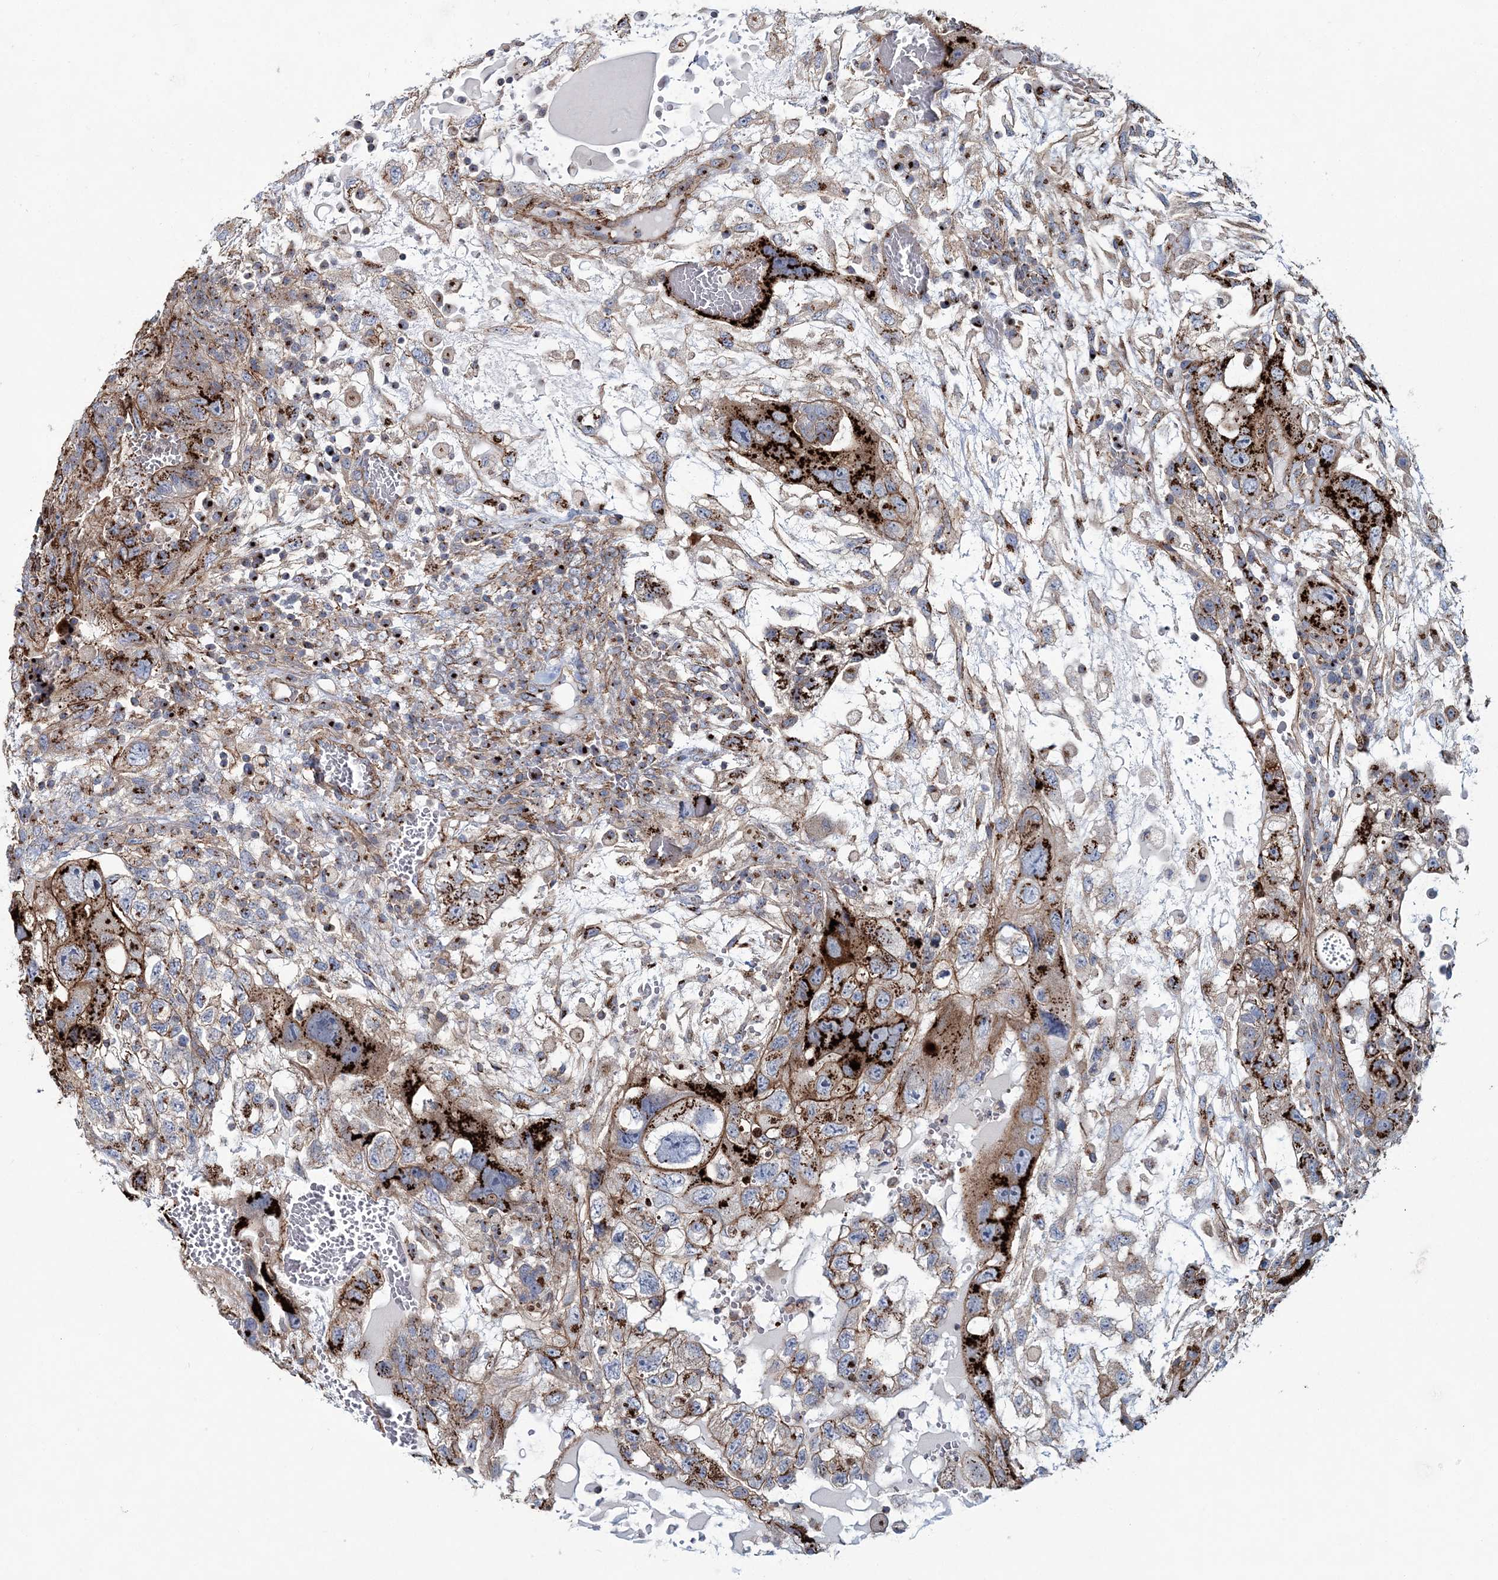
{"staining": {"intensity": "strong", "quantity": ">75%", "location": "cytoplasmic/membranous"}, "tissue": "testis cancer", "cell_type": "Tumor cells", "image_type": "cancer", "snomed": [{"axis": "morphology", "description": "Carcinoma, Embryonal, NOS"}, {"axis": "topography", "description": "Testis"}], "caption": "Embryonal carcinoma (testis) stained for a protein (brown) exhibits strong cytoplasmic/membranous positive staining in about >75% of tumor cells.", "gene": "MAN1A2", "patient": {"sex": "male", "age": 36}}